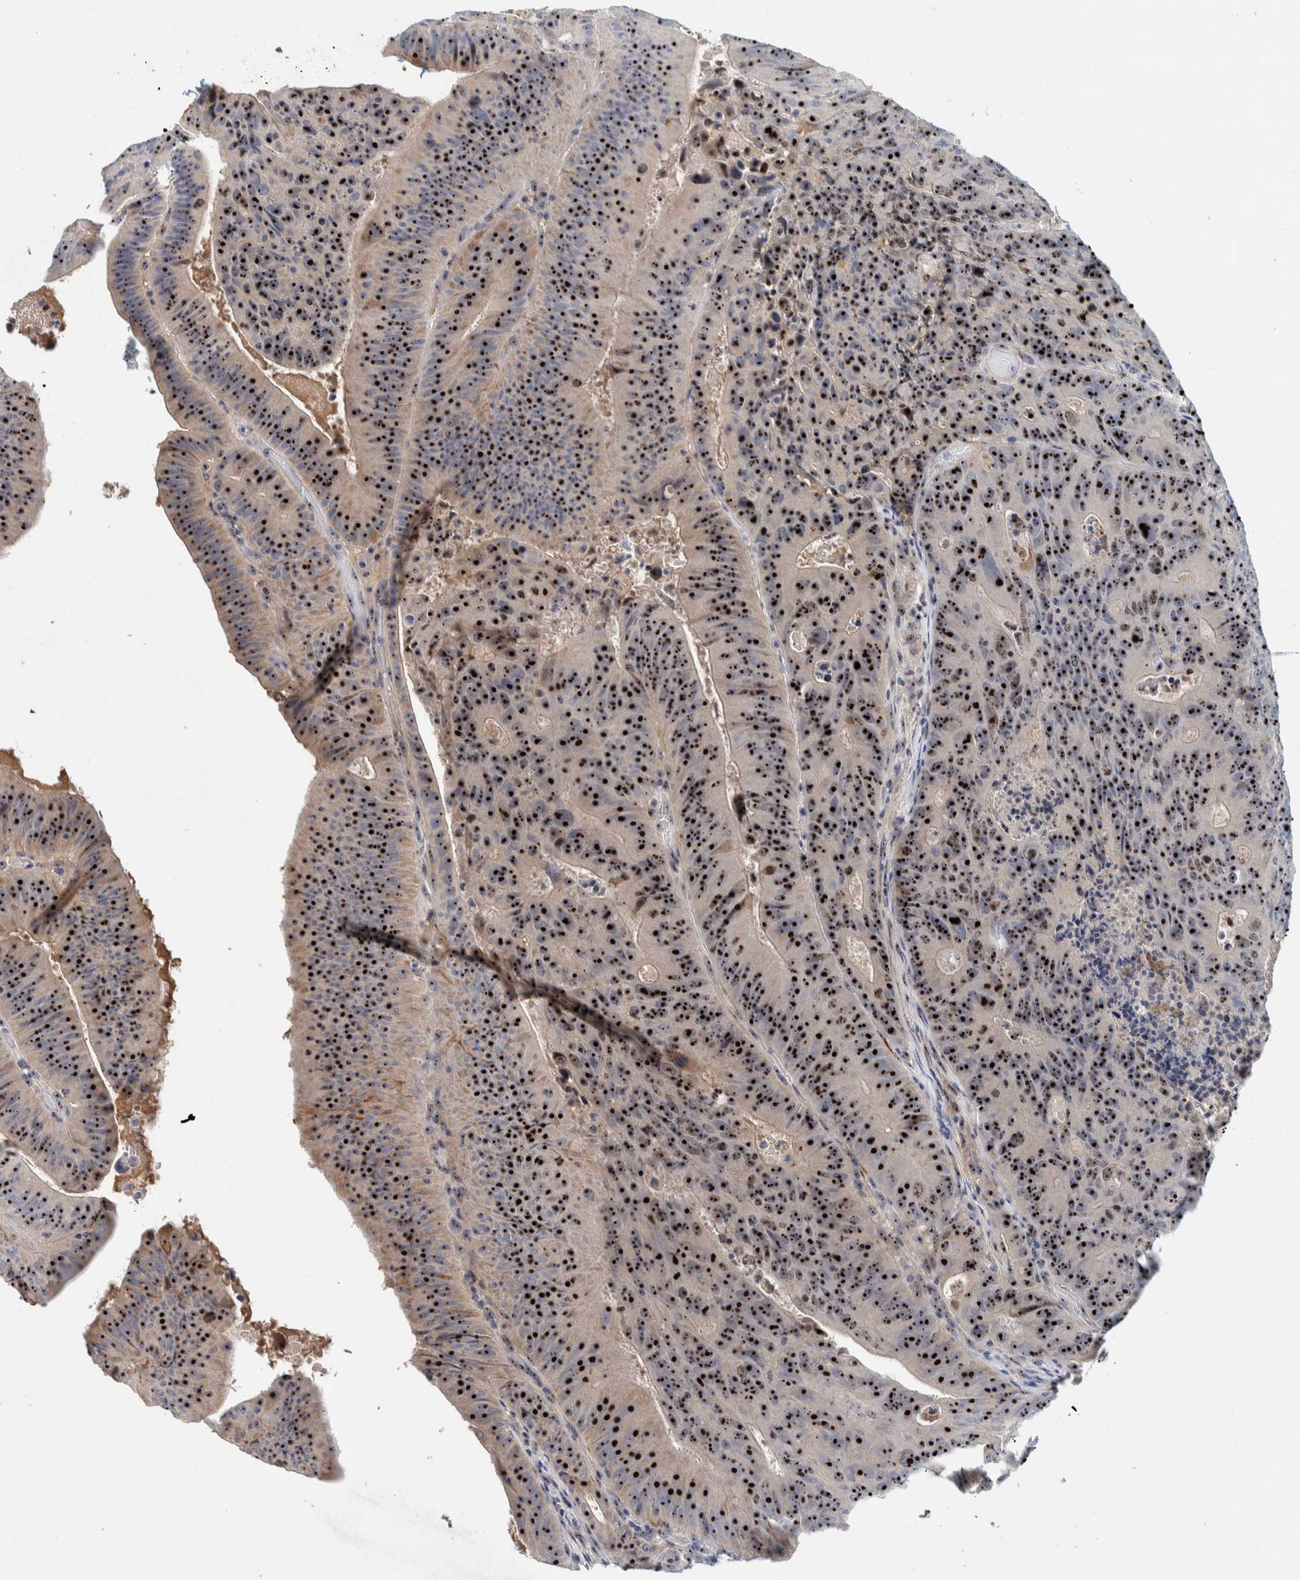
{"staining": {"intensity": "strong", "quantity": ">75%", "location": "nuclear"}, "tissue": "colorectal cancer", "cell_type": "Tumor cells", "image_type": "cancer", "snomed": [{"axis": "morphology", "description": "Adenocarcinoma, NOS"}, {"axis": "topography", "description": "Colon"}], "caption": "The immunohistochemical stain labels strong nuclear positivity in tumor cells of colorectal cancer (adenocarcinoma) tissue. The staining was performed using DAB, with brown indicating positive protein expression. Nuclei are stained blue with hematoxylin.", "gene": "NOL11", "patient": {"sex": "male", "age": 87}}